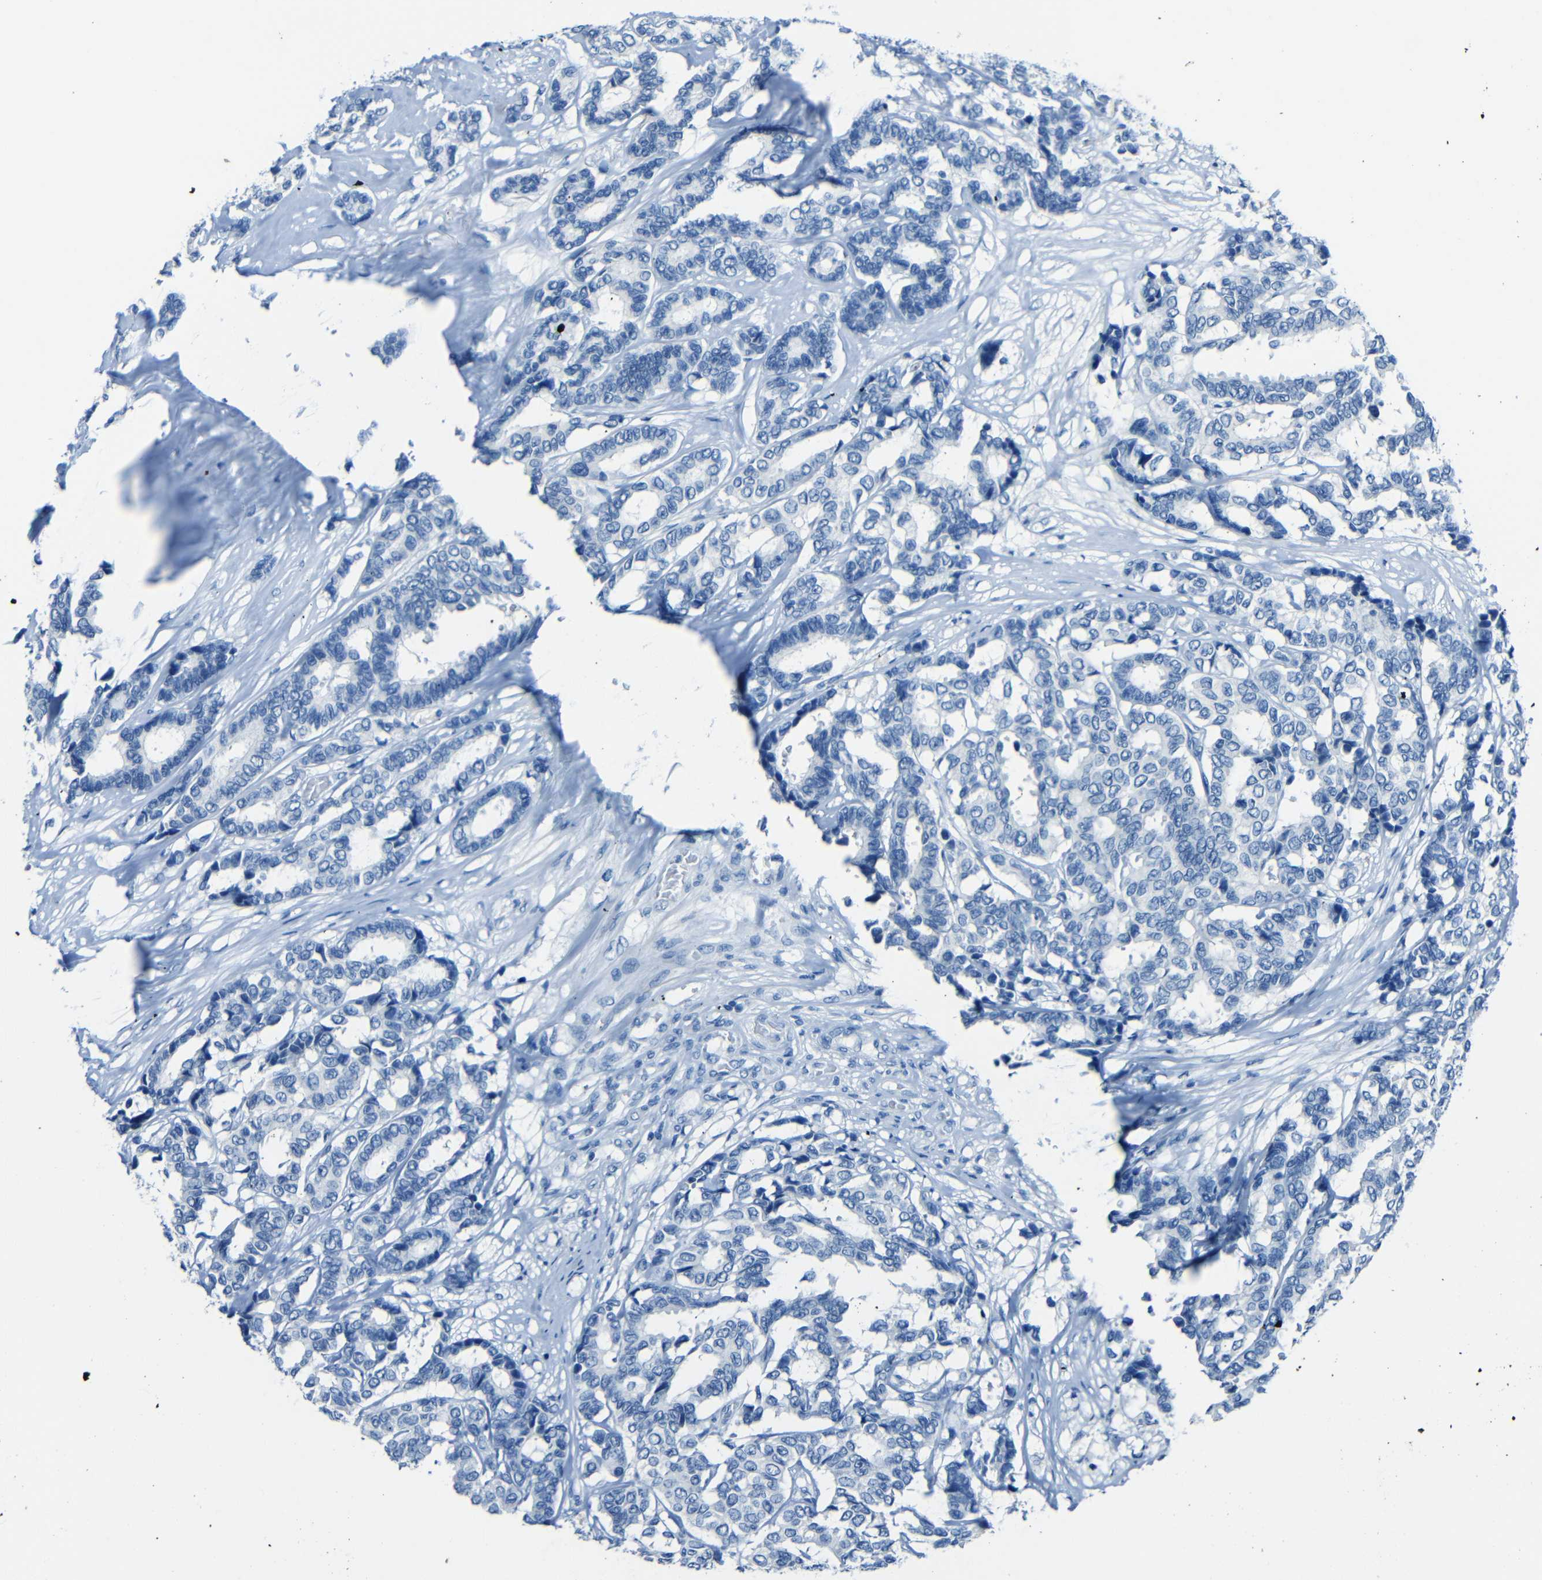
{"staining": {"intensity": "negative", "quantity": "none", "location": "none"}, "tissue": "breast cancer", "cell_type": "Tumor cells", "image_type": "cancer", "snomed": [{"axis": "morphology", "description": "Duct carcinoma"}, {"axis": "topography", "description": "Breast"}], "caption": "Immunohistochemistry (IHC) of breast infiltrating ductal carcinoma exhibits no staining in tumor cells.", "gene": "FBN2", "patient": {"sex": "female", "age": 87}}